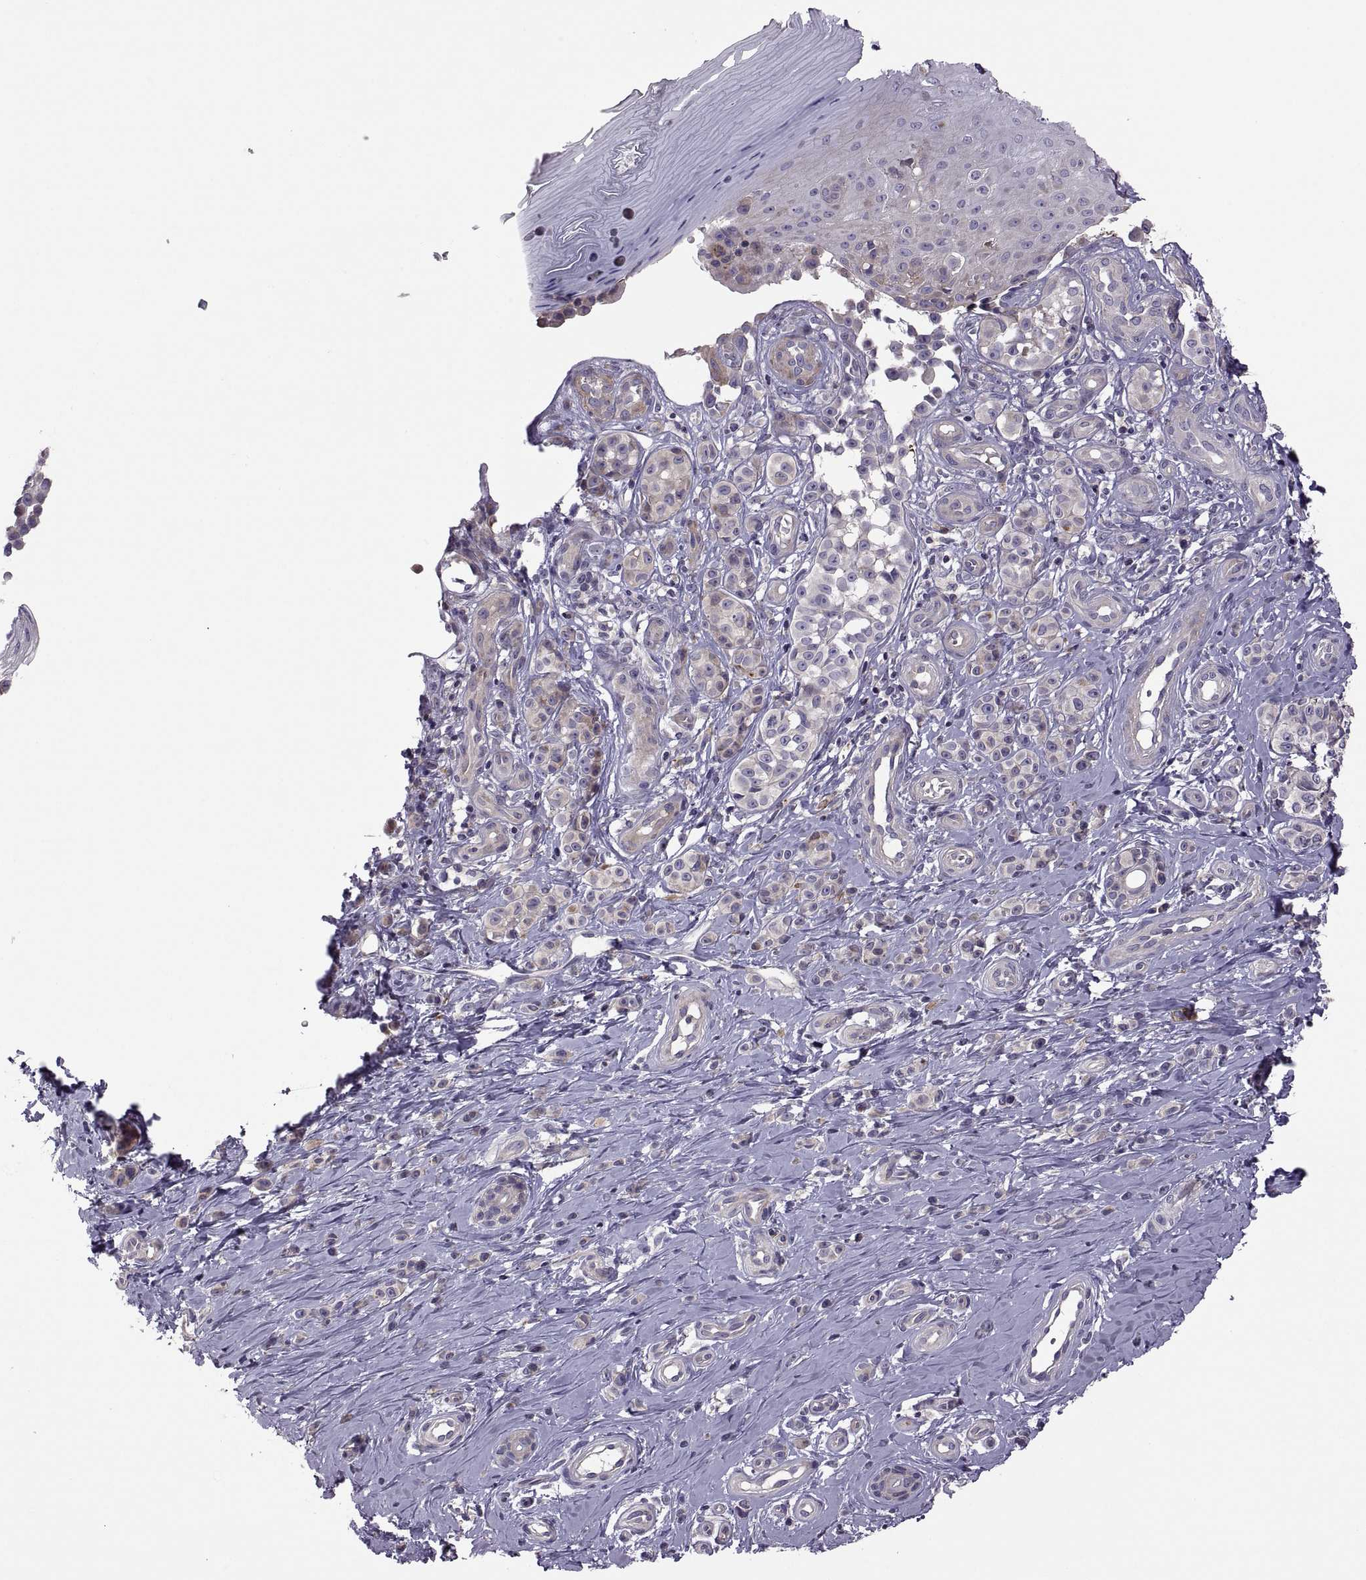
{"staining": {"intensity": "negative", "quantity": "none", "location": "none"}, "tissue": "melanoma", "cell_type": "Tumor cells", "image_type": "cancer", "snomed": [{"axis": "morphology", "description": "Malignant melanoma, NOS"}, {"axis": "topography", "description": "Skin"}], "caption": "Immunohistochemistry image of neoplastic tissue: melanoma stained with DAB exhibits no significant protein staining in tumor cells.", "gene": "SPATA32", "patient": {"sex": "female", "age": 76}}